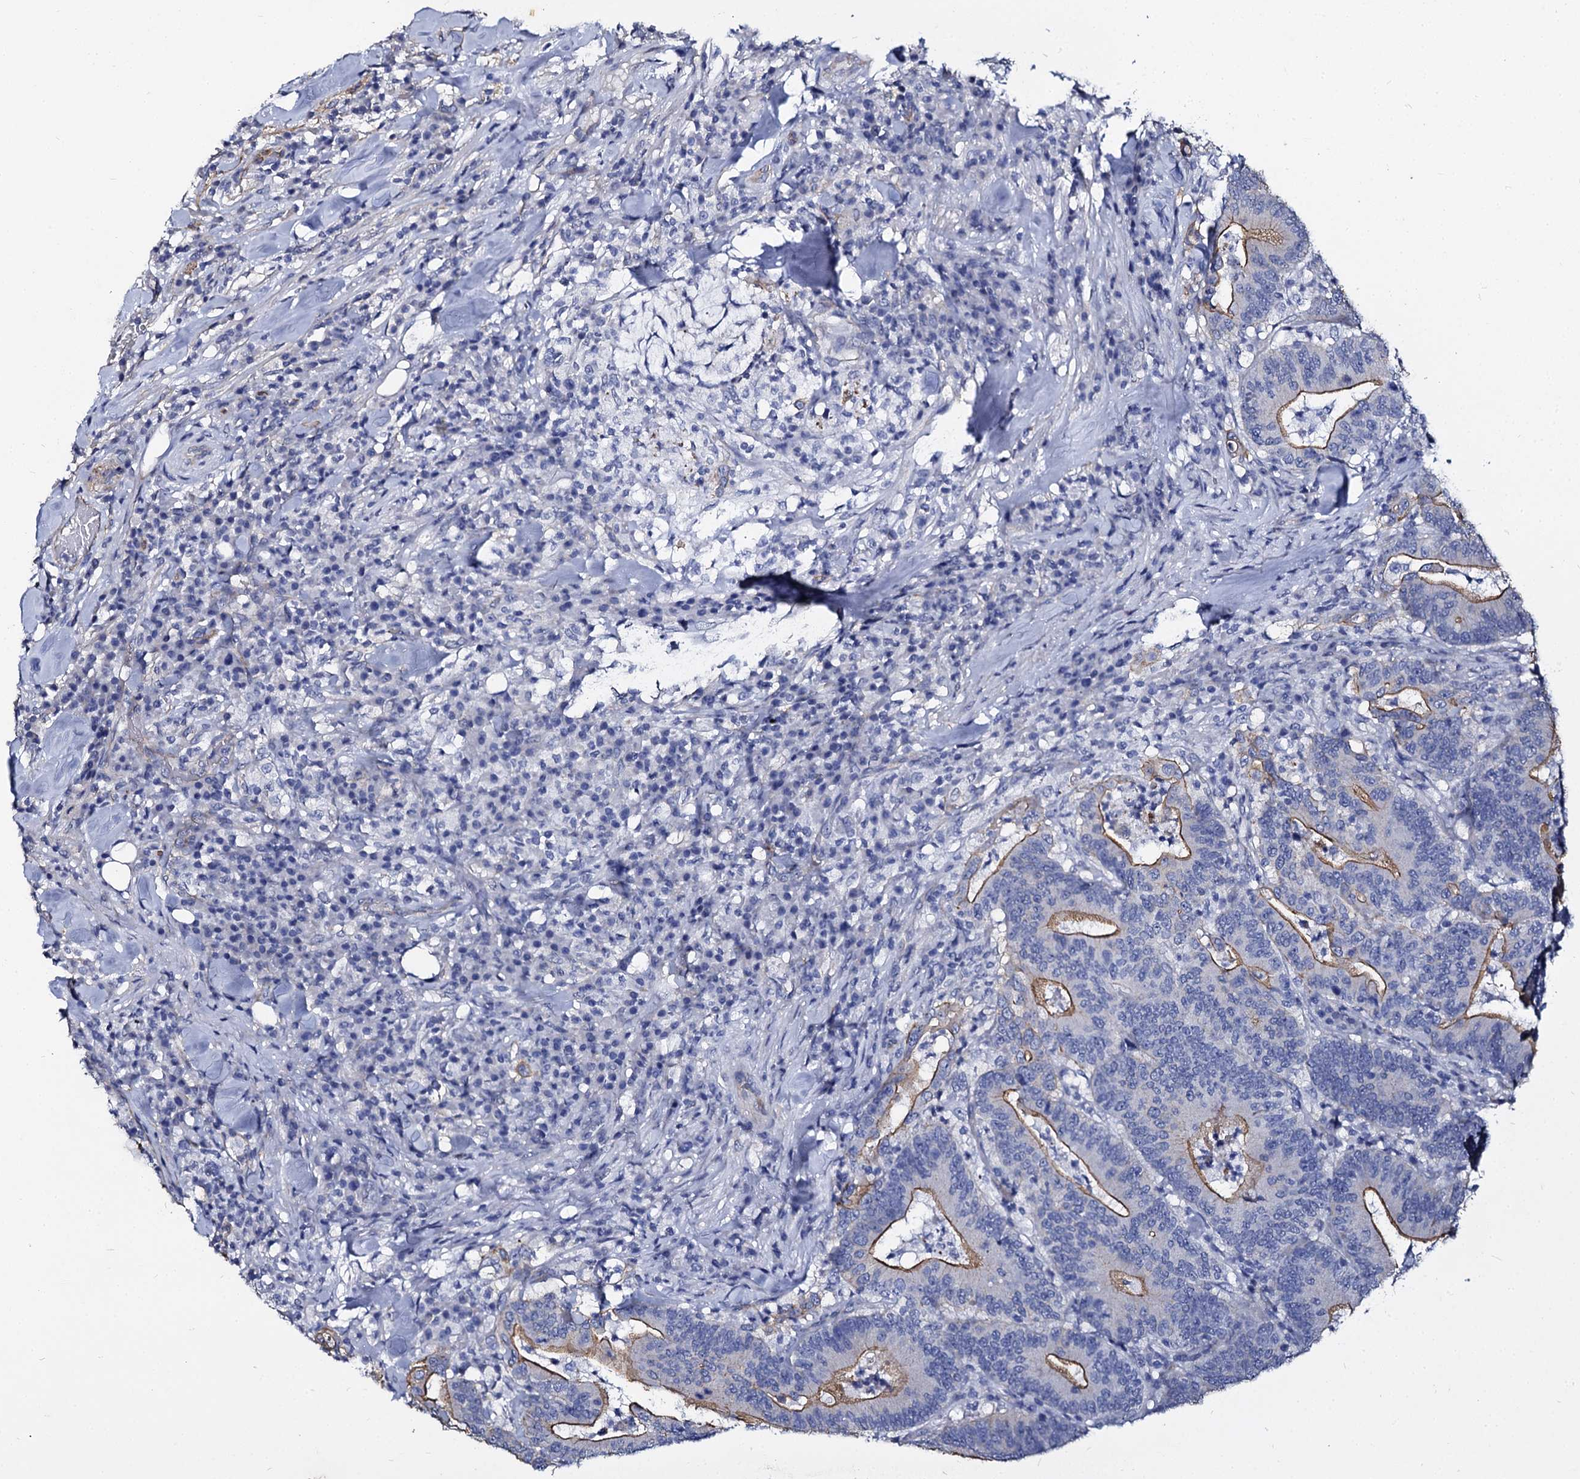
{"staining": {"intensity": "moderate", "quantity": "25%-75%", "location": "cytoplasmic/membranous"}, "tissue": "colorectal cancer", "cell_type": "Tumor cells", "image_type": "cancer", "snomed": [{"axis": "morphology", "description": "Adenocarcinoma, NOS"}, {"axis": "topography", "description": "Colon"}], "caption": "Adenocarcinoma (colorectal) stained with immunohistochemistry shows moderate cytoplasmic/membranous expression in approximately 25%-75% of tumor cells. (DAB (3,3'-diaminobenzidine) IHC, brown staining for protein, blue staining for nuclei).", "gene": "CBFB", "patient": {"sex": "female", "age": 66}}